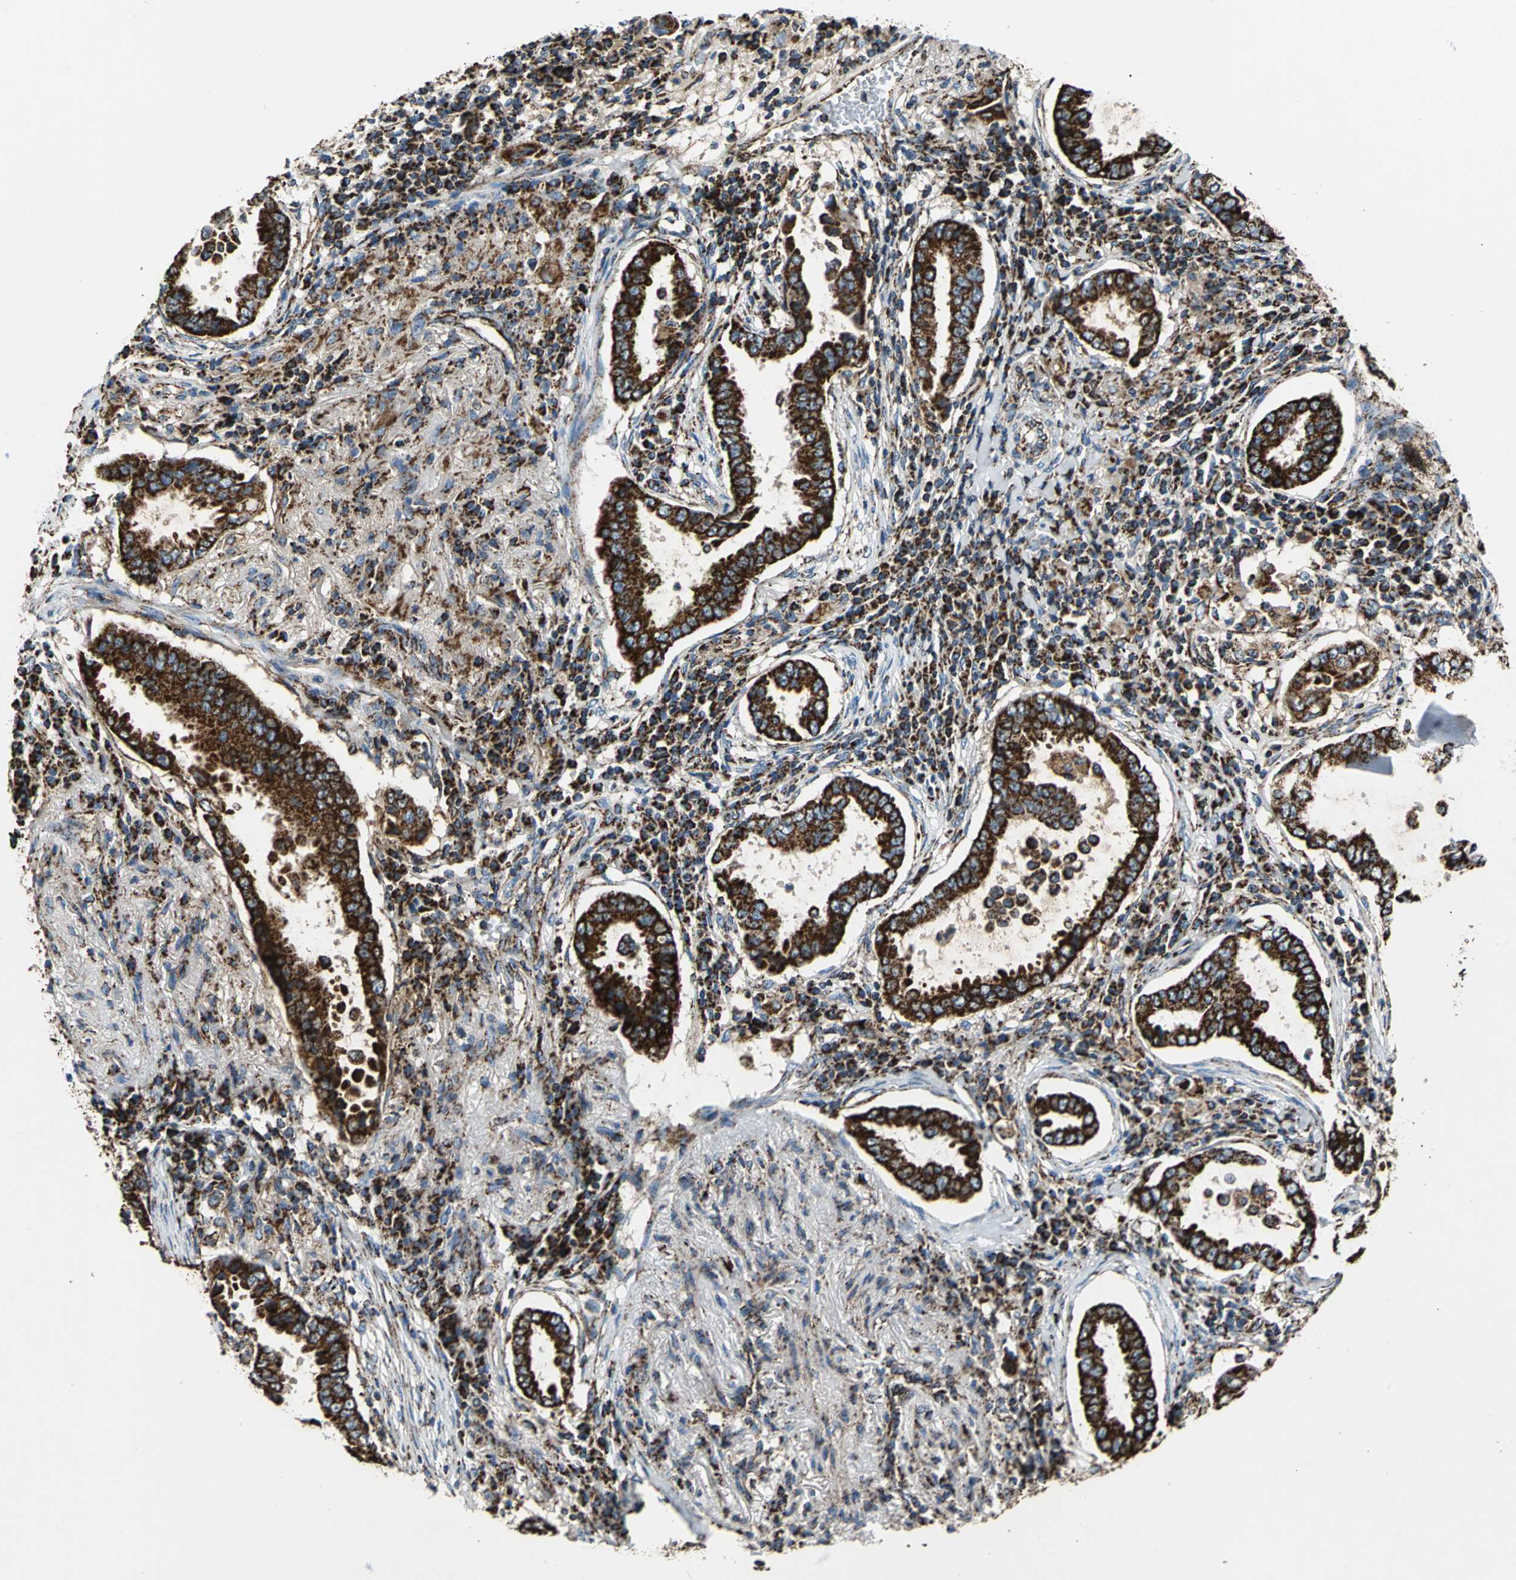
{"staining": {"intensity": "strong", "quantity": ">75%", "location": "cytoplasmic/membranous"}, "tissue": "lung cancer", "cell_type": "Tumor cells", "image_type": "cancer", "snomed": [{"axis": "morphology", "description": "Normal tissue, NOS"}, {"axis": "morphology", "description": "Inflammation, NOS"}, {"axis": "morphology", "description": "Adenocarcinoma, NOS"}, {"axis": "topography", "description": "Lung"}], "caption": "This histopathology image displays IHC staining of human adenocarcinoma (lung), with high strong cytoplasmic/membranous staining in approximately >75% of tumor cells.", "gene": "ECH1", "patient": {"sex": "female", "age": 64}}